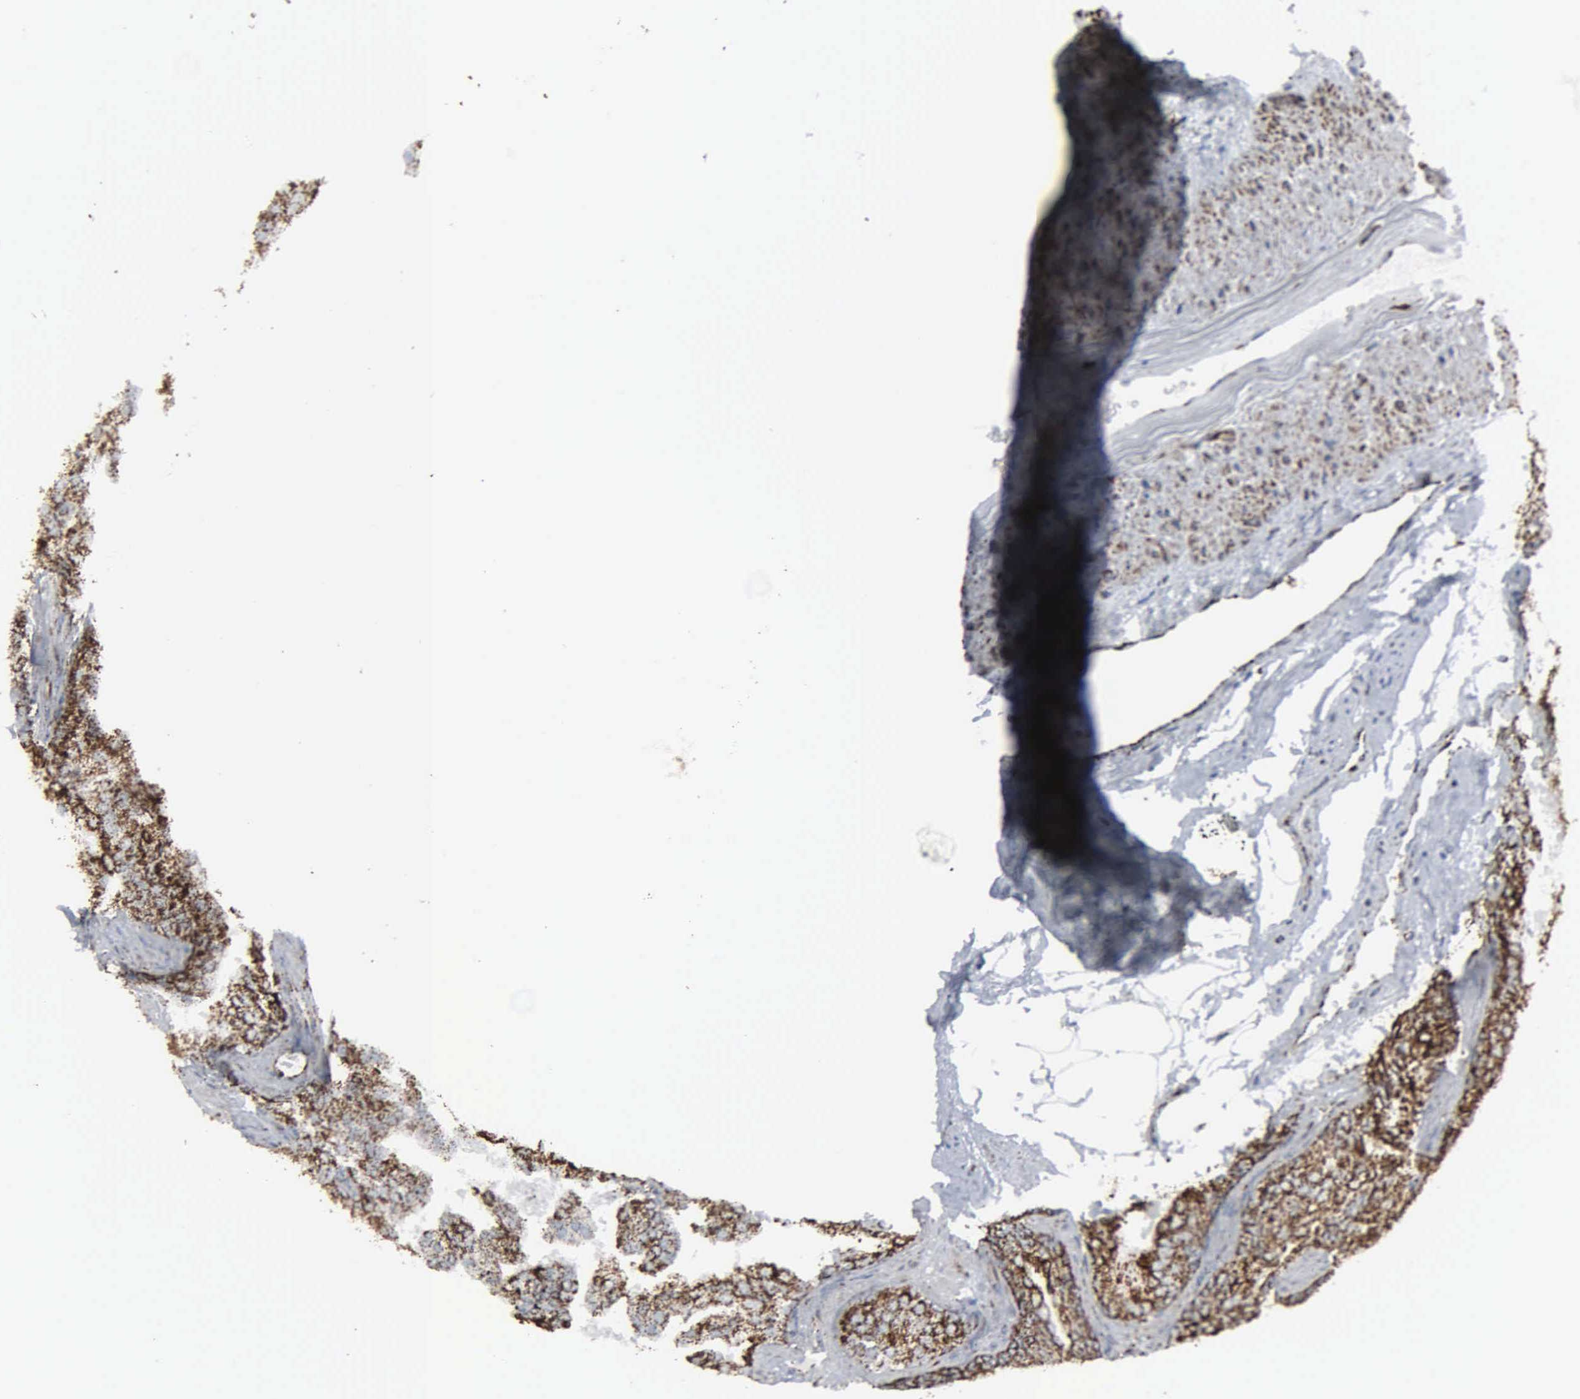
{"staining": {"intensity": "strong", "quantity": ">75%", "location": "cytoplasmic/membranous"}, "tissue": "prostate cancer", "cell_type": "Tumor cells", "image_type": "cancer", "snomed": [{"axis": "morphology", "description": "Adenocarcinoma, Low grade"}, {"axis": "topography", "description": "Prostate"}], "caption": "Protein expression analysis of prostate cancer demonstrates strong cytoplasmic/membranous staining in about >75% of tumor cells.", "gene": "HSPA9", "patient": {"sex": "male", "age": 69}}